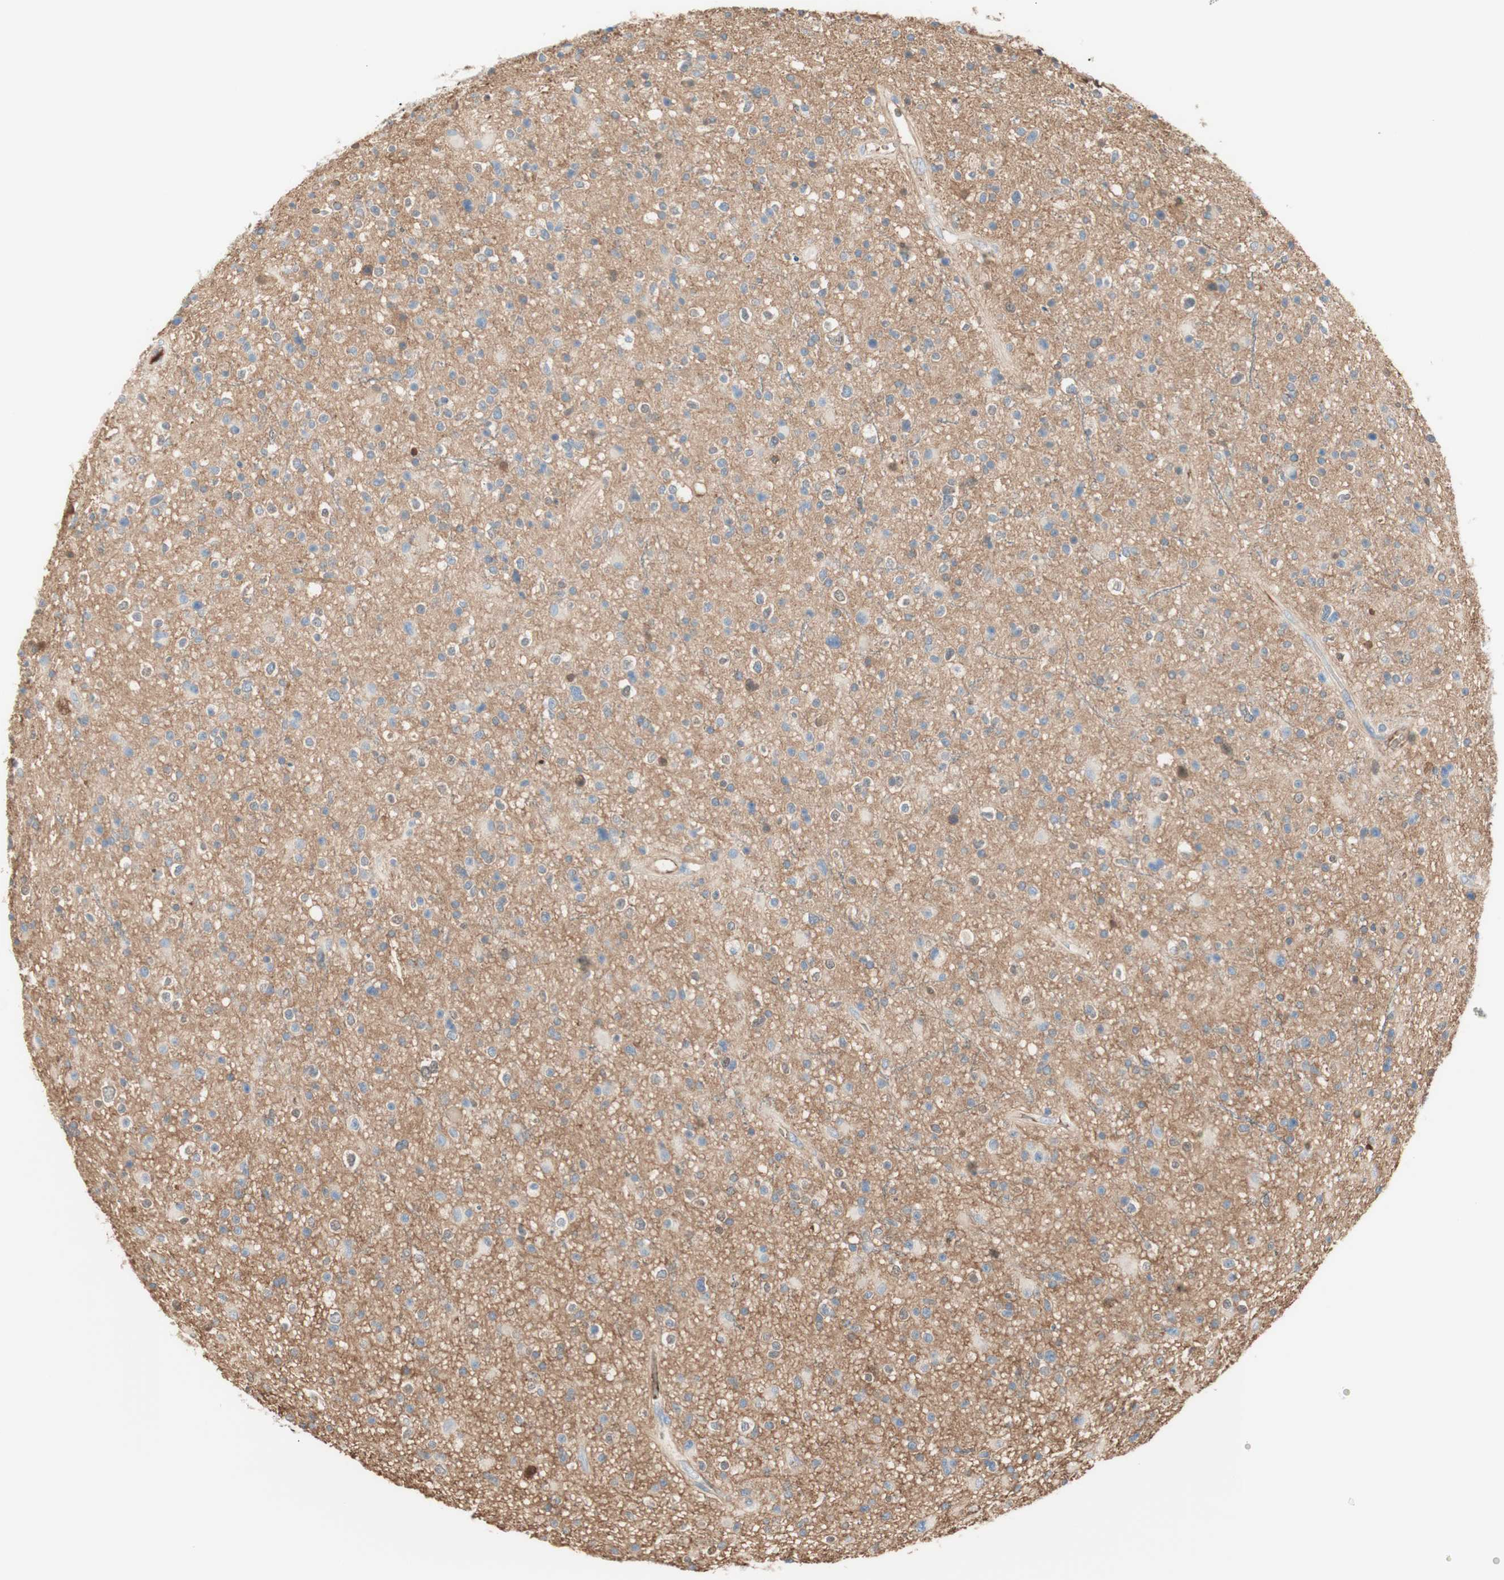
{"staining": {"intensity": "weak", "quantity": "<25%", "location": "cytoplasmic/membranous"}, "tissue": "glioma", "cell_type": "Tumor cells", "image_type": "cancer", "snomed": [{"axis": "morphology", "description": "Glioma, malignant, High grade"}, {"axis": "topography", "description": "Brain"}], "caption": "Immunohistochemical staining of human malignant glioma (high-grade) shows no significant staining in tumor cells. The staining was performed using DAB (3,3'-diaminobenzidine) to visualize the protein expression in brown, while the nuclei were stained in blue with hematoxylin (Magnification: 20x).", "gene": "KNG1", "patient": {"sex": "male", "age": 33}}